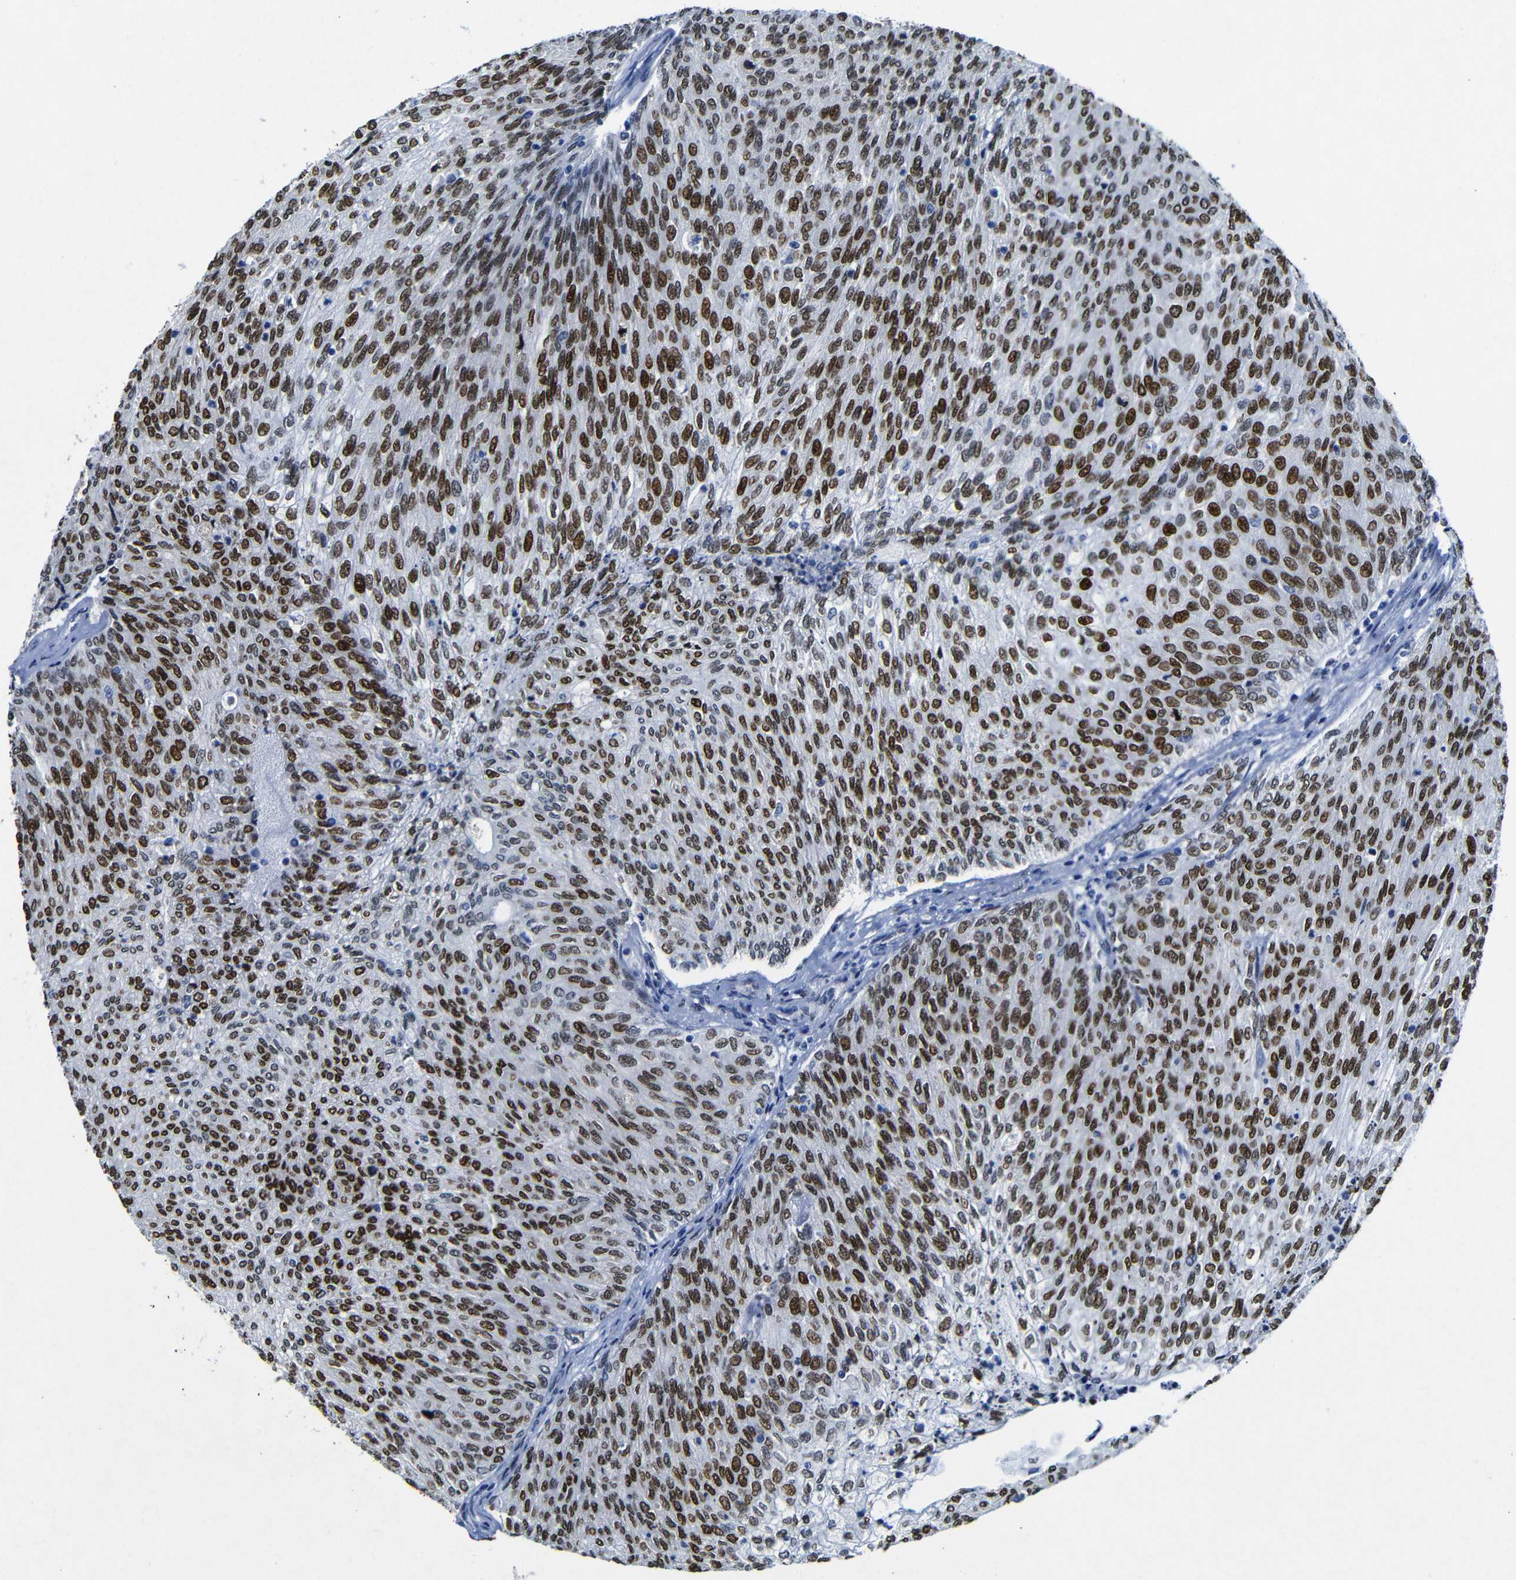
{"staining": {"intensity": "strong", "quantity": ">75%", "location": "nuclear"}, "tissue": "urothelial cancer", "cell_type": "Tumor cells", "image_type": "cancer", "snomed": [{"axis": "morphology", "description": "Urothelial carcinoma, Low grade"}, {"axis": "topography", "description": "Urinary bladder"}], "caption": "Immunohistochemistry (IHC) staining of urothelial cancer, which reveals high levels of strong nuclear expression in about >75% of tumor cells indicating strong nuclear protein positivity. The staining was performed using DAB (3,3'-diaminobenzidine) (brown) for protein detection and nuclei were counterstained in hematoxylin (blue).", "gene": "FOSL2", "patient": {"sex": "female", "age": 79}}